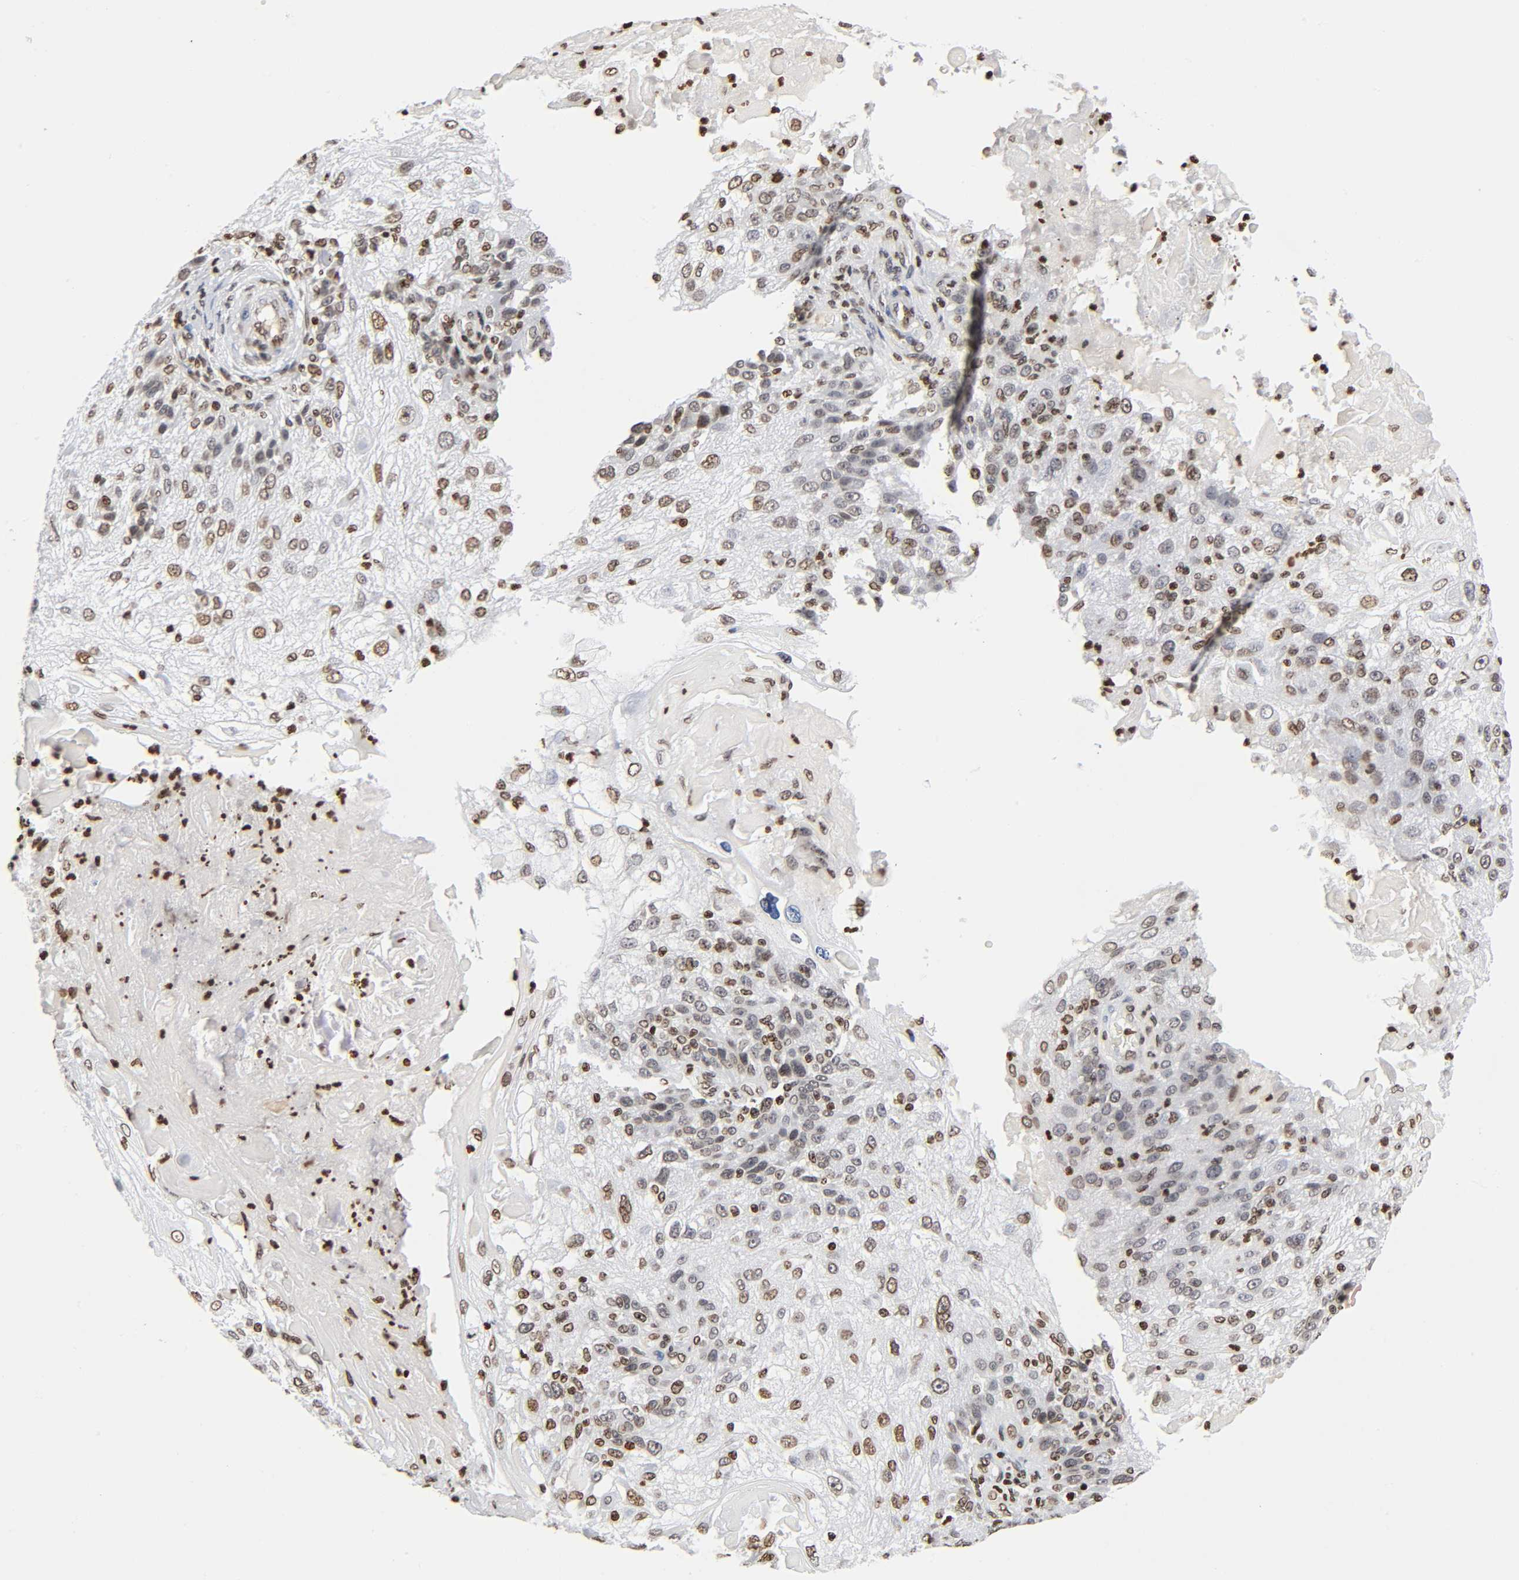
{"staining": {"intensity": "moderate", "quantity": ">75%", "location": "nuclear"}, "tissue": "skin cancer", "cell_type": "Tumor cells", "image_type": "cancer", "snomed": [{"axis": "morphology", "description": "Normal tissue, NOS"}, {"axis": "morphology", "description": "Squamous cell carcinoma, NOS"}, {"axis": "topography", "description": "Skin"}], "caption": "Skin cancer stained for a protein (brown) shows moderate nuclear positive staining in about >75% of tumor cells.", "gene": "HOXA6", "patient": {"sex": "female", "age": 83}}